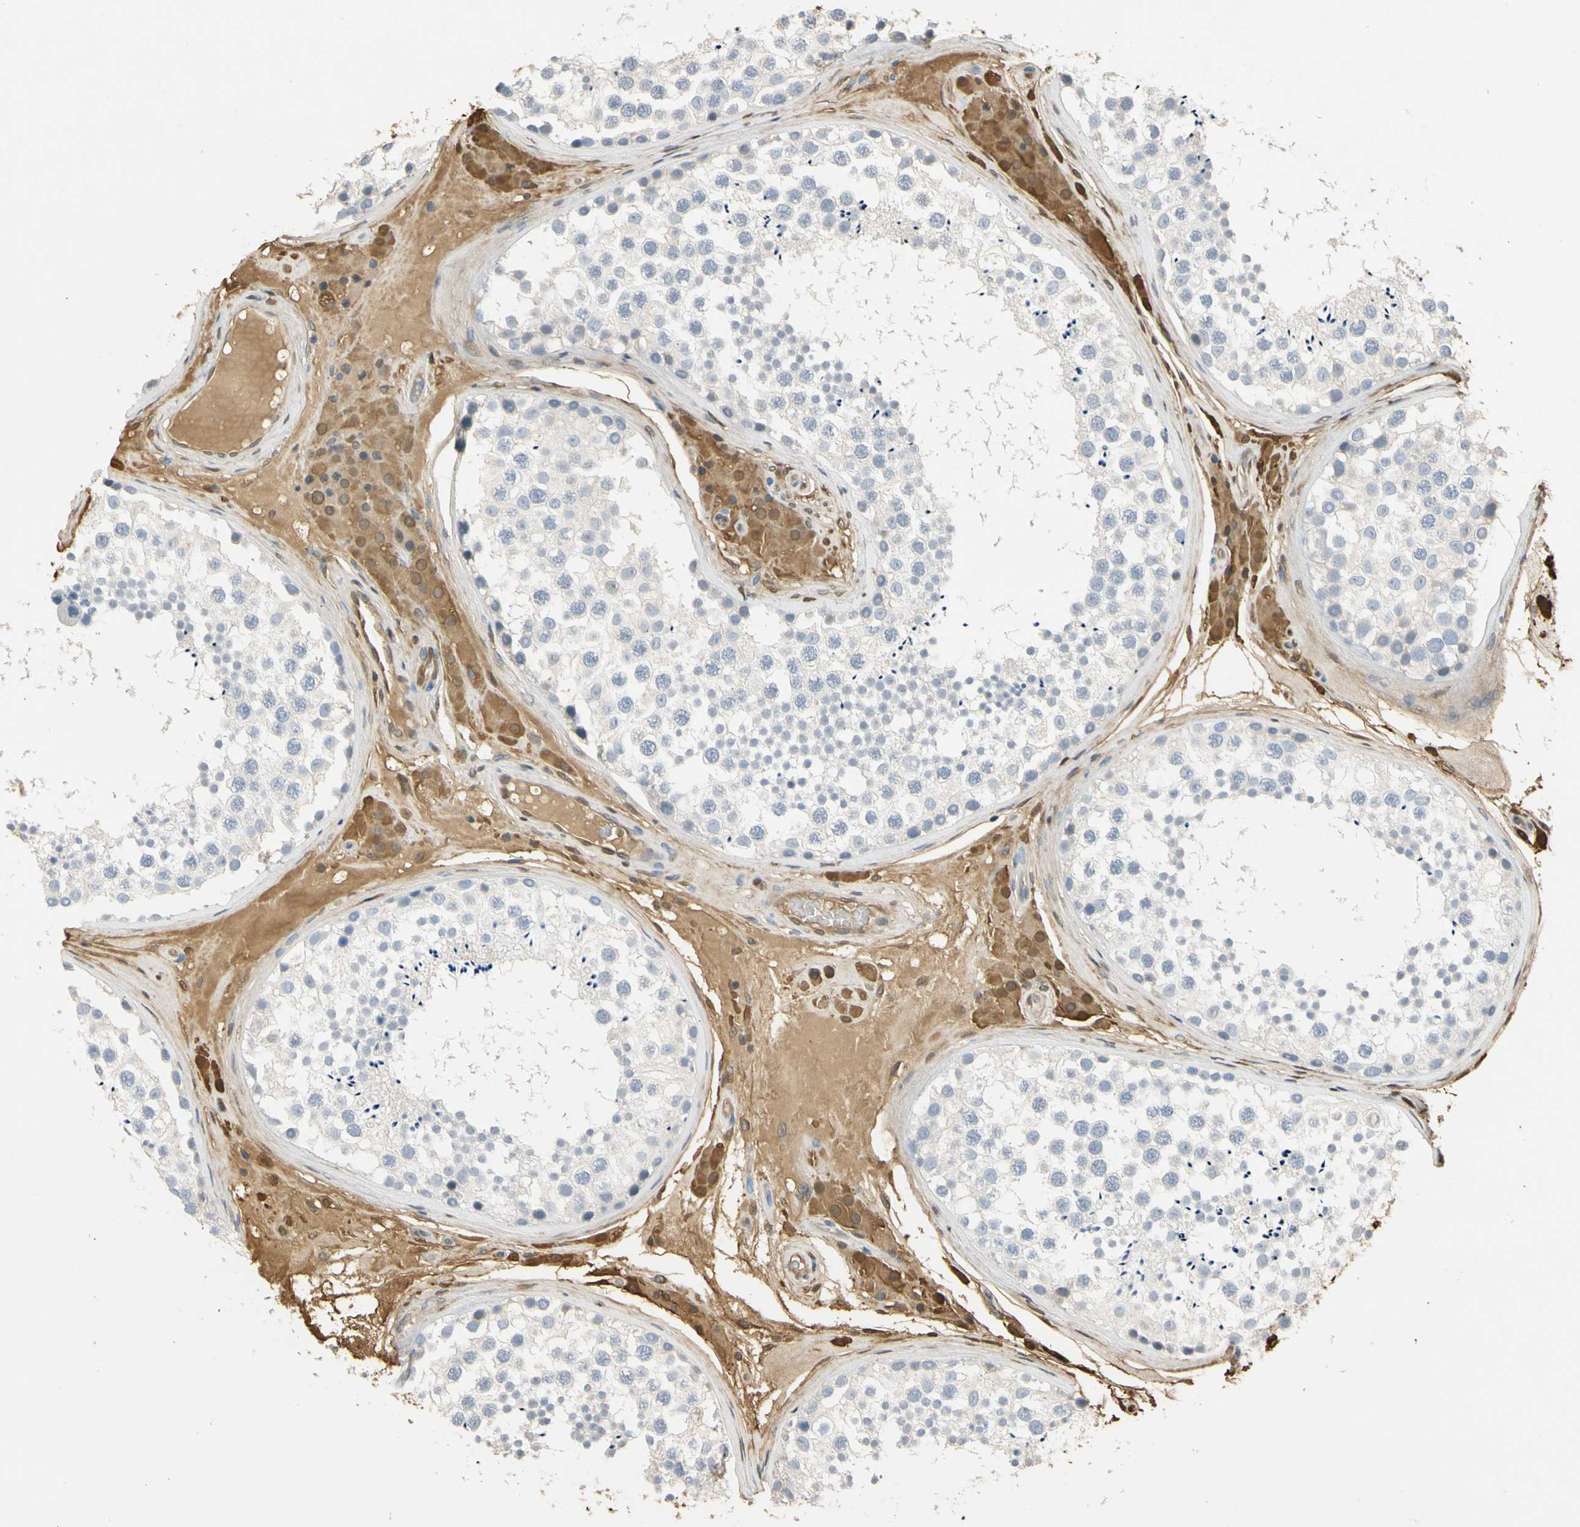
{"staining": {"intensity": "weak", "quantity": "<25%", "location": "cytoplasmic/membranous,nuclear"}, "tissue": "testis", "cell_type": "Cells in seminiferous ducts", "image_type": "normal", "snomed": [{"axis": "morphology", "description": "Normal tissue, NOS"}, {"axis": "topography", "description": "Testis"}], "caption": "Immunohistochemical staining of benign human testis exhibits no significant expression in cells in seminiferous ducts.", "gene": "S100A6", "patient": {"sex": "male", "age": 46}}